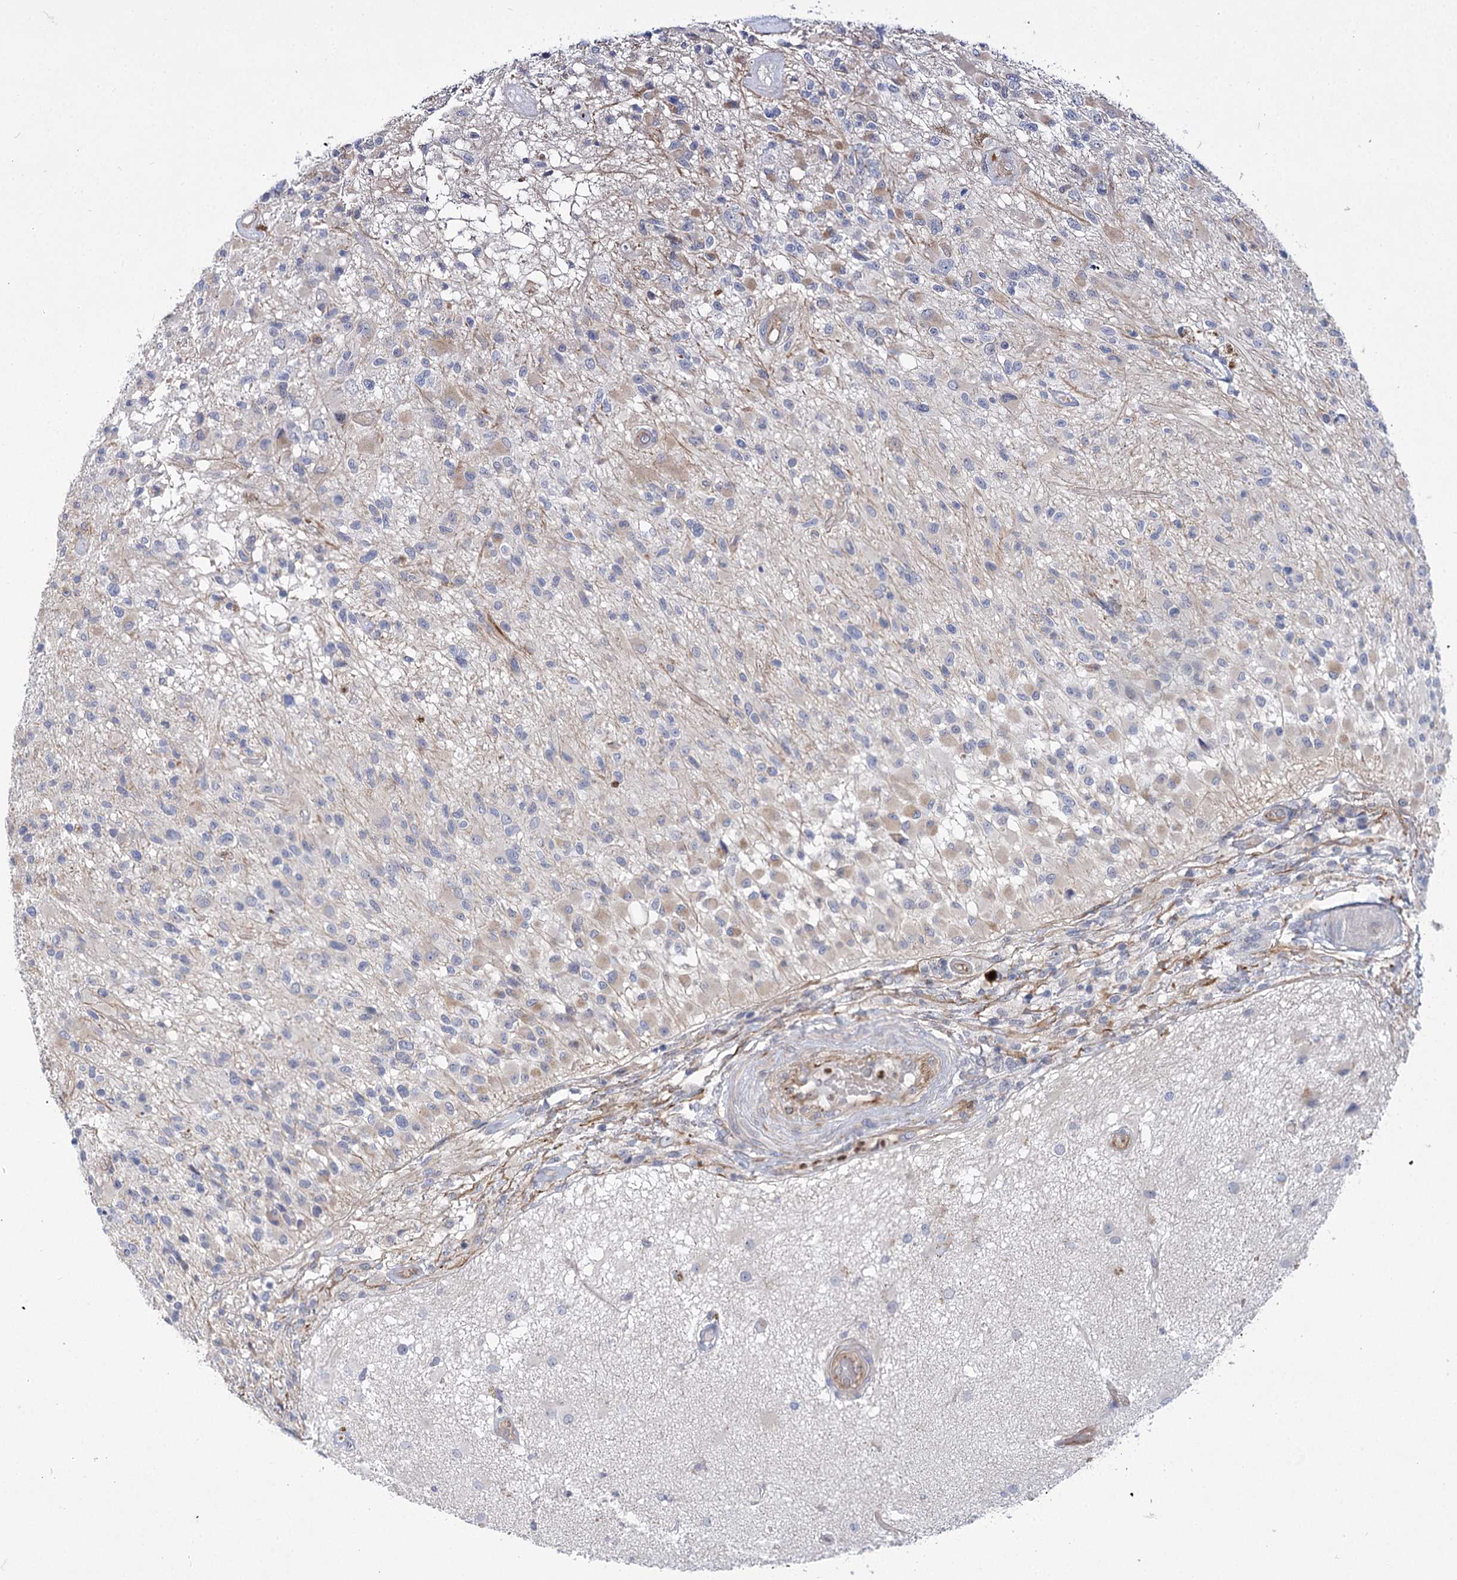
{"staining": {"intensity": "weak", "quantity": "25%-75%", "location": "cytoplasmic/membranous"}, "tissue": "glioma", "cell_type": "Tumor cells", "image_type": "cancer", "snomed": [{"axis": "morphology", "description": "Glioma, malignant, High grade"}, {"axis": "morphology", "description": "Glioblastoma, NOS"}, {"axis": "topography", "description": "Brain"}], "caption": "The histopathology image reveals immunohistochemical staining of glioma. There is weak cytoplasmic/membranous staining is appreciated in about 25%-75% of tumor cells.", "gene": "THAP6", "patient": {"sex": "male", "age": 60}}